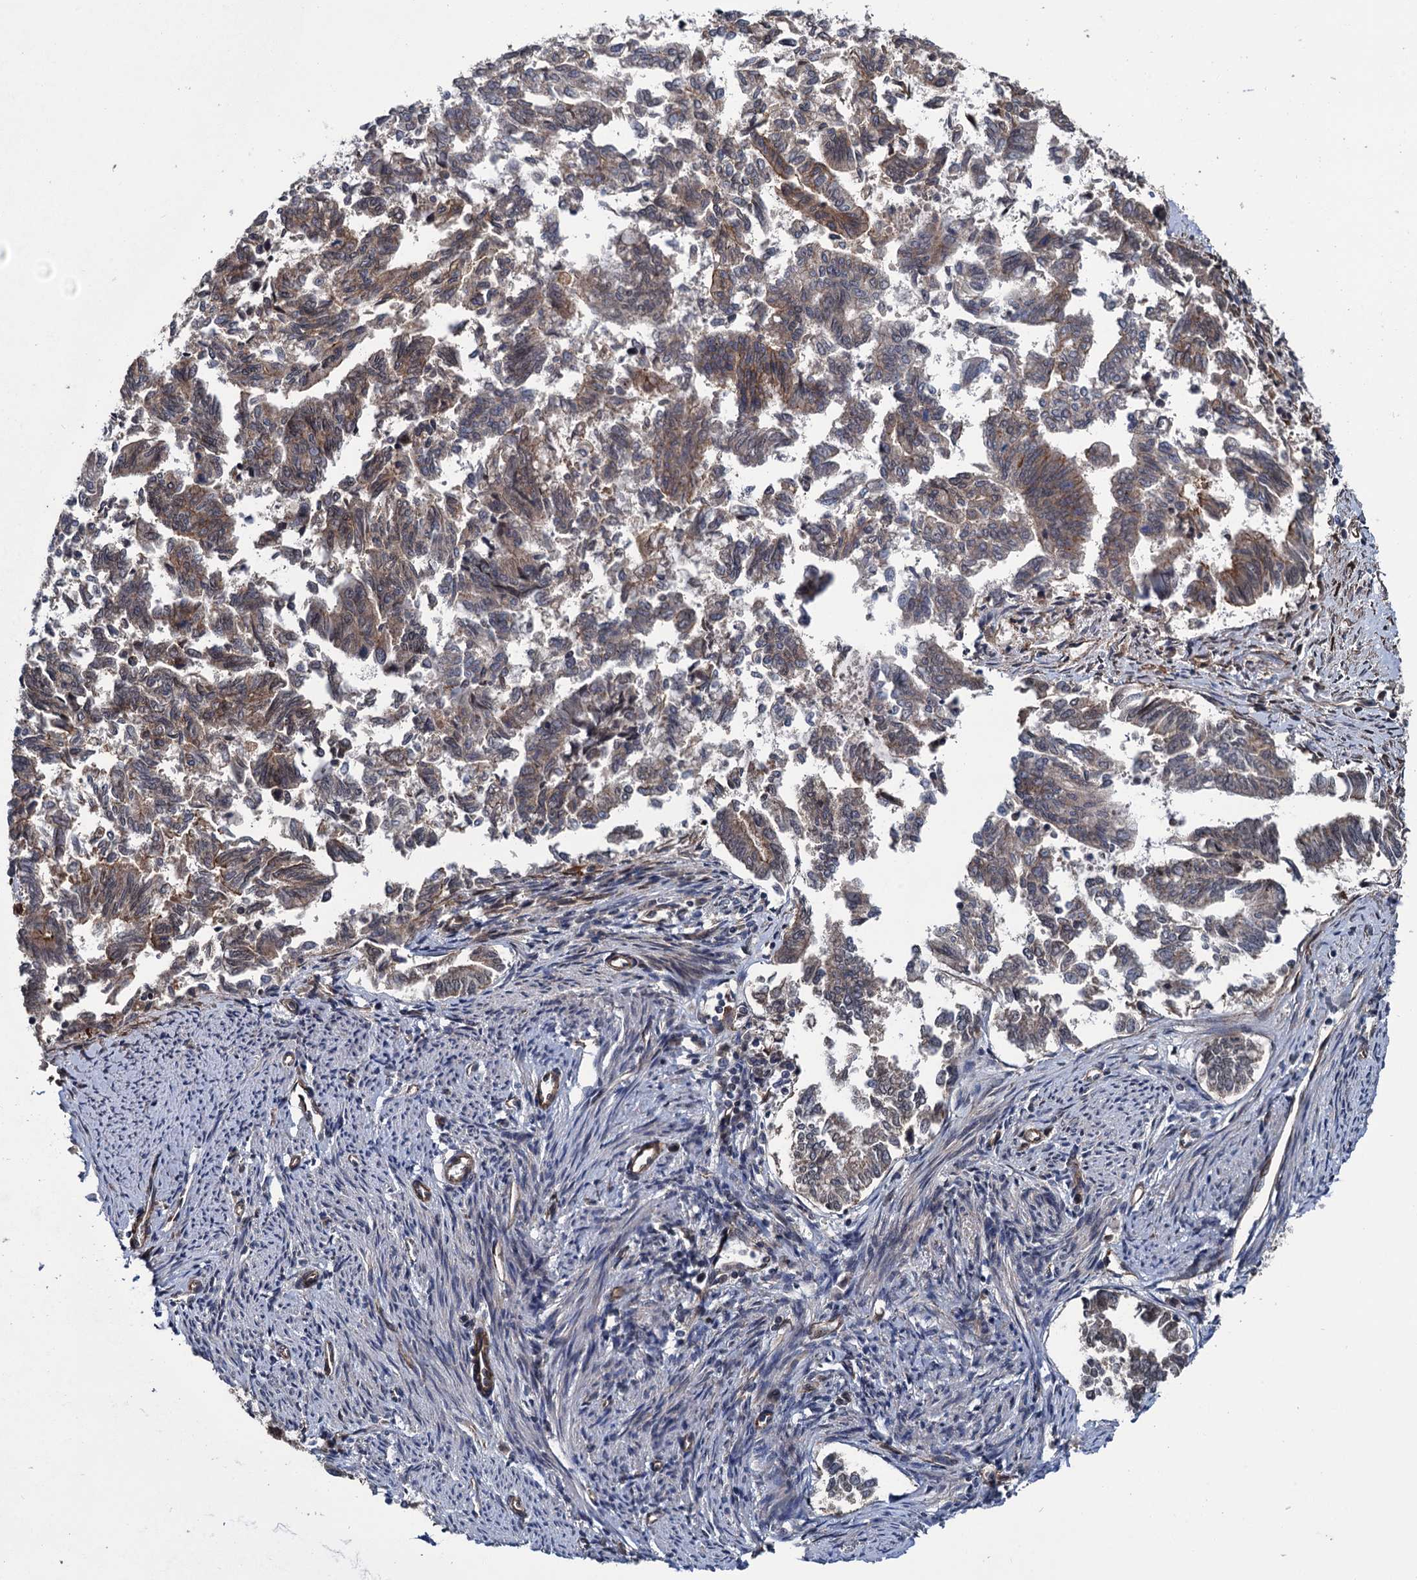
{"staining": {"intensity": "weak", "quantity": "25%-75%", "location": "cytoplasmic/membranous"}, "tissue": "endometrial cancer", "cell_type": "Tumor cells", "image_type": "cancer", "snomed": [{"axis": "morphology", "description": "Adenocarcinoma, NOS"}, {"axis": "topography", "description": "Endometrium"}], "caption": "Weak cytoplasmic/membranous expression for a protein is appreciated in about 25%-75% of tumor cells of endometrial cancer (adenocarcinoma) using IHC.", "gene": "ZFYVE19", "patient": {"sex": "female", "age": 79}}